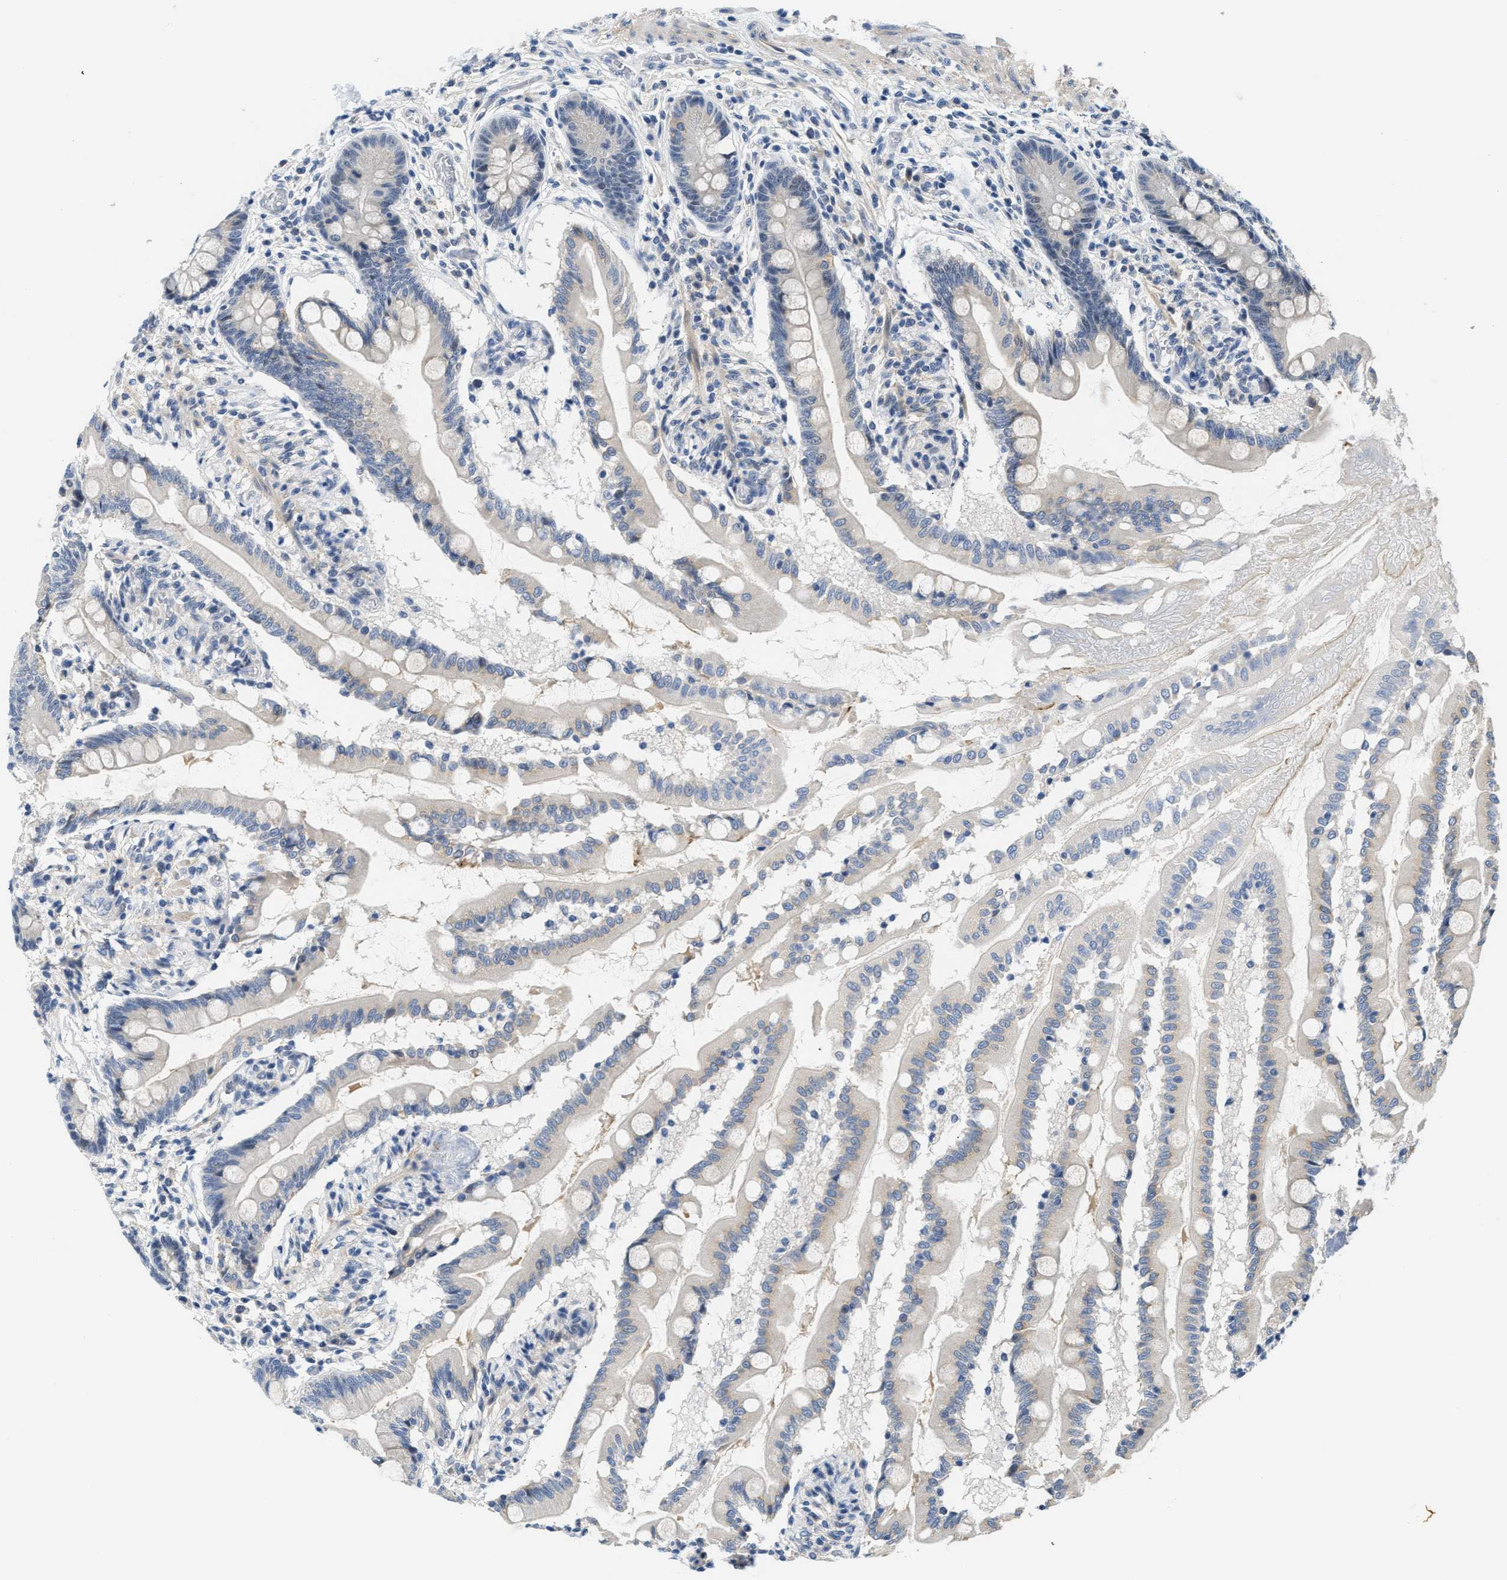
{"staining": {"intensity": "weak", "quantity": "<25%", "location": "cytoplasmic/membranous"}, "tissue": "small intestine", "cell_type": "Glandular cells", "image_type": "normal", "snomed": [{"axis": "morphology", "description": "Normal tissue, NOS"}, {"axis": "topography", "description": "Small intestine"}], "caption": "Immunohistochemistry micrograph of unremarkable human small intestine stained for a protein (brown), which displays no staining in glandular cells.", "gene": "CLGN", "patient": {"sex": "female", "age": 56}}